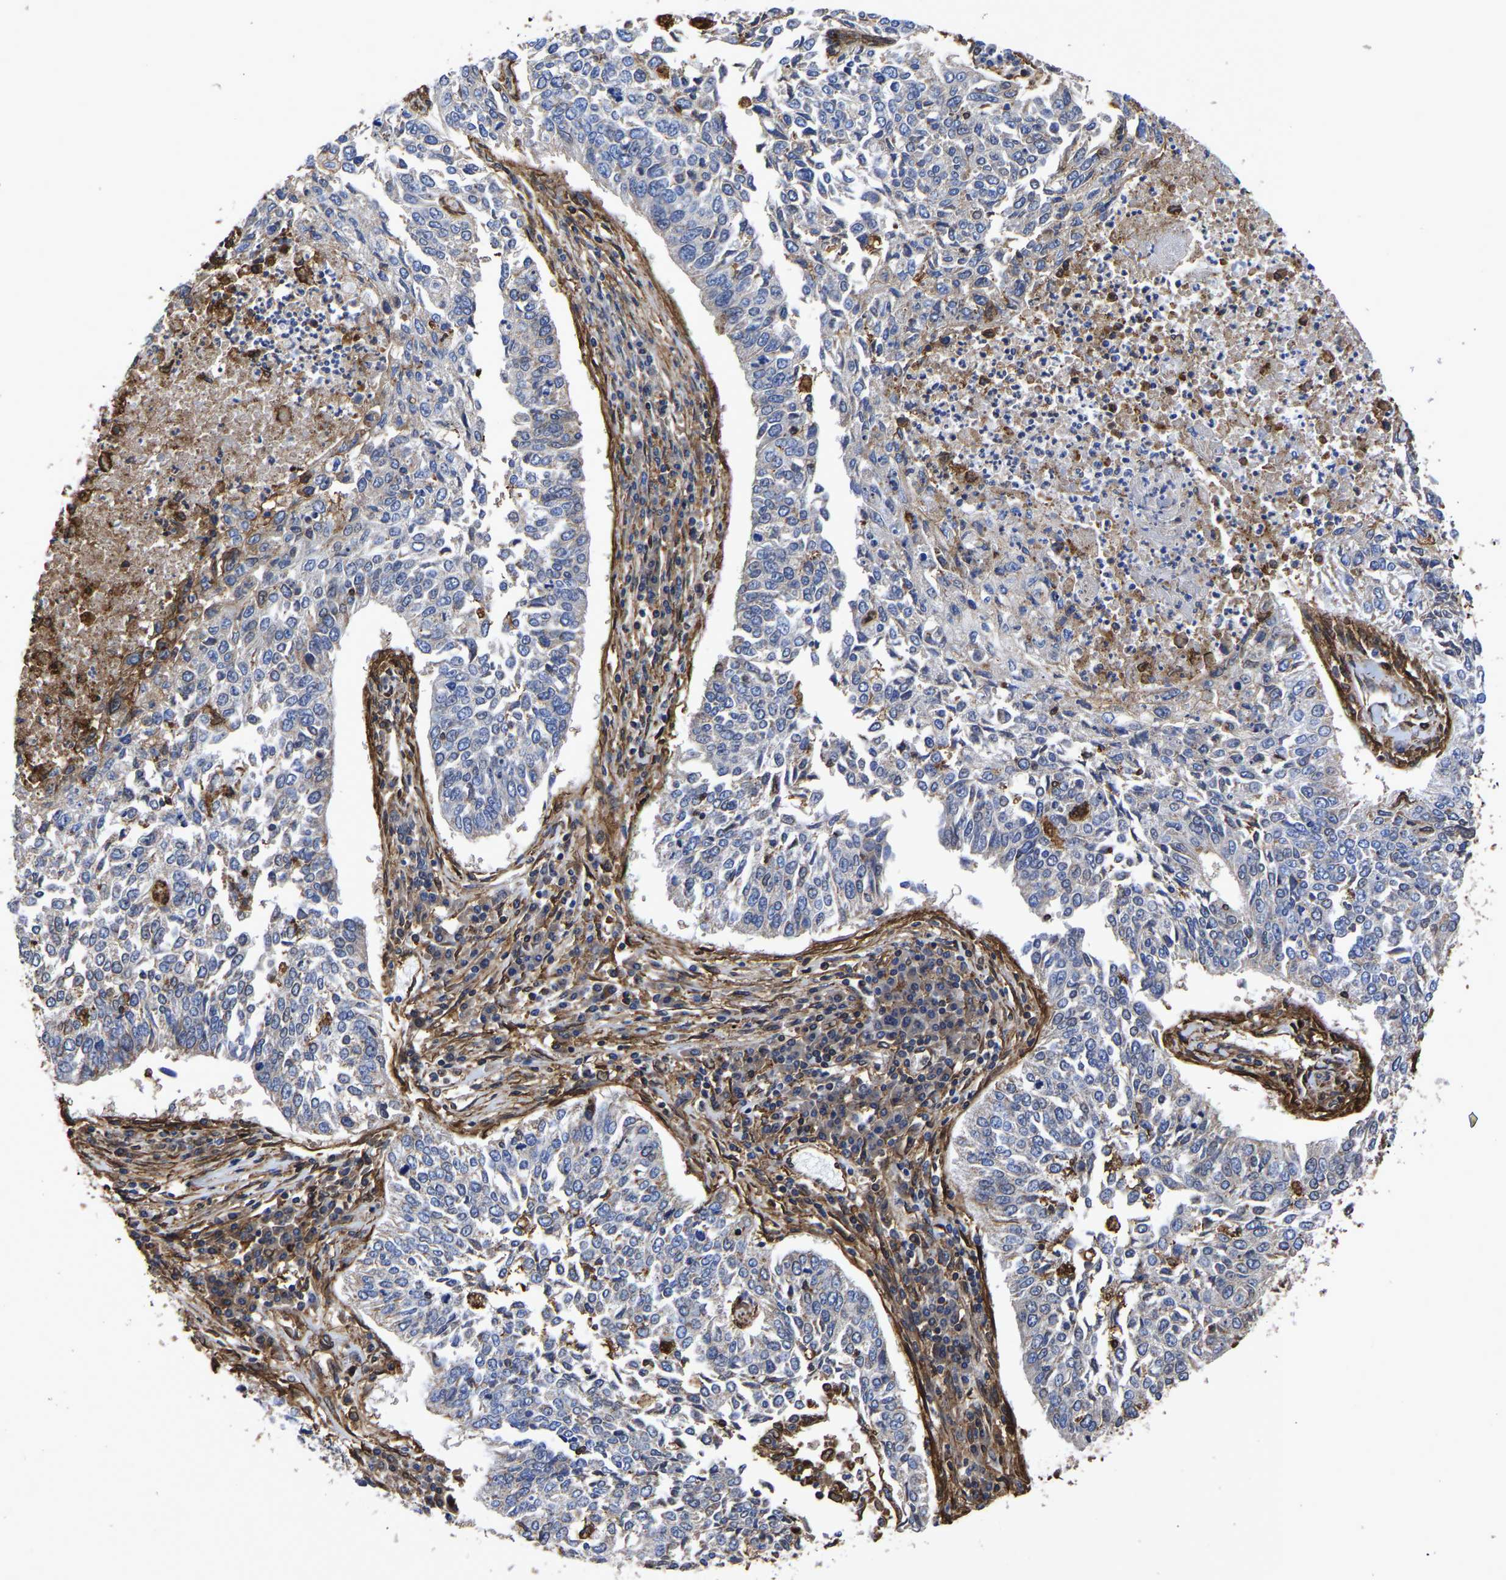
{"staining": {"intensity": "weak", "quantity": "<25%", "location": "cytoplasmic/membranous"}, "tissue": "lung cancer", "cell_type": "Tumor cells", "image_type": "cancer", "snomed": [{"axis": "morphology", "description": "Normal tissue, NOS"}, {"axis": "morphology", "description": "Squamous cell carcinoma, NOS"}, {"axis": "topography", "description": "Cartilage tissue"}, {"axis": "topography", "description": "Bronchus"}, {"axis": "topography", "description": "Lung"}], "caption": "High power microscopy histopathology image of an IHC micrograph of squamous cell carcinoma (lung), revealing no significant staining in tumor cells.", "gene": "LIF", "patient": {"sex": "female", "age": 49}}